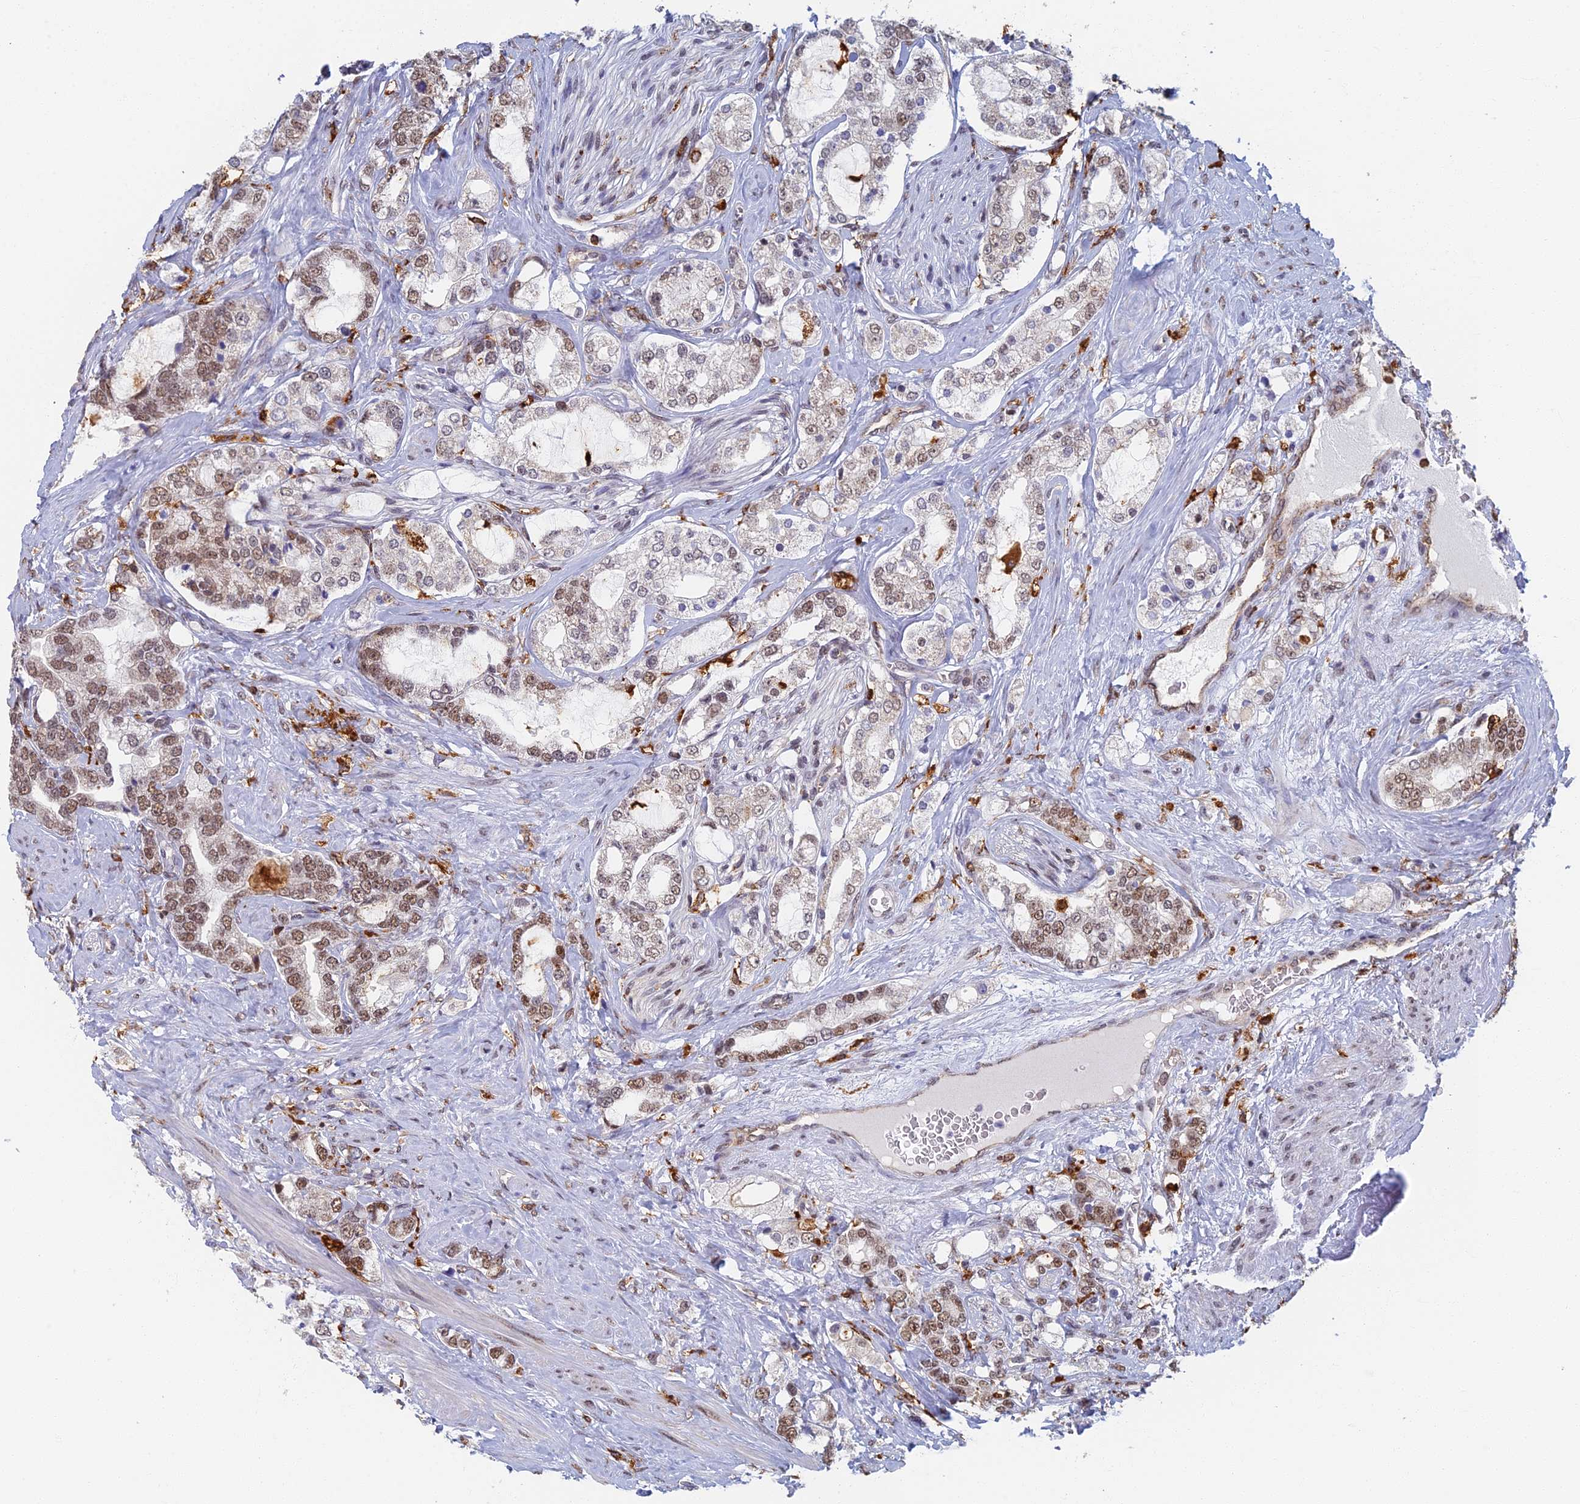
{"staining": {"intensity": "moderate", "quantity": "25%-75%", "location": "nuclear"}, "tissue": "prostate cancer", "cell_type": "Tumor cells", "image_type": "cancer", "snomed": [{"axis": "morphology", "description": "Adenocarcinoma, High grade"}, {"axis": "topography", "description": "Prostate"}], "caption": "The immunohistochemical stain shows moderate nuclear positivity in tumor cells of adenocarcinoma (high-grade) (prostate) tissue.", "gene": "GPATCH1", "patient": {"sex": "male", "age": 64}}